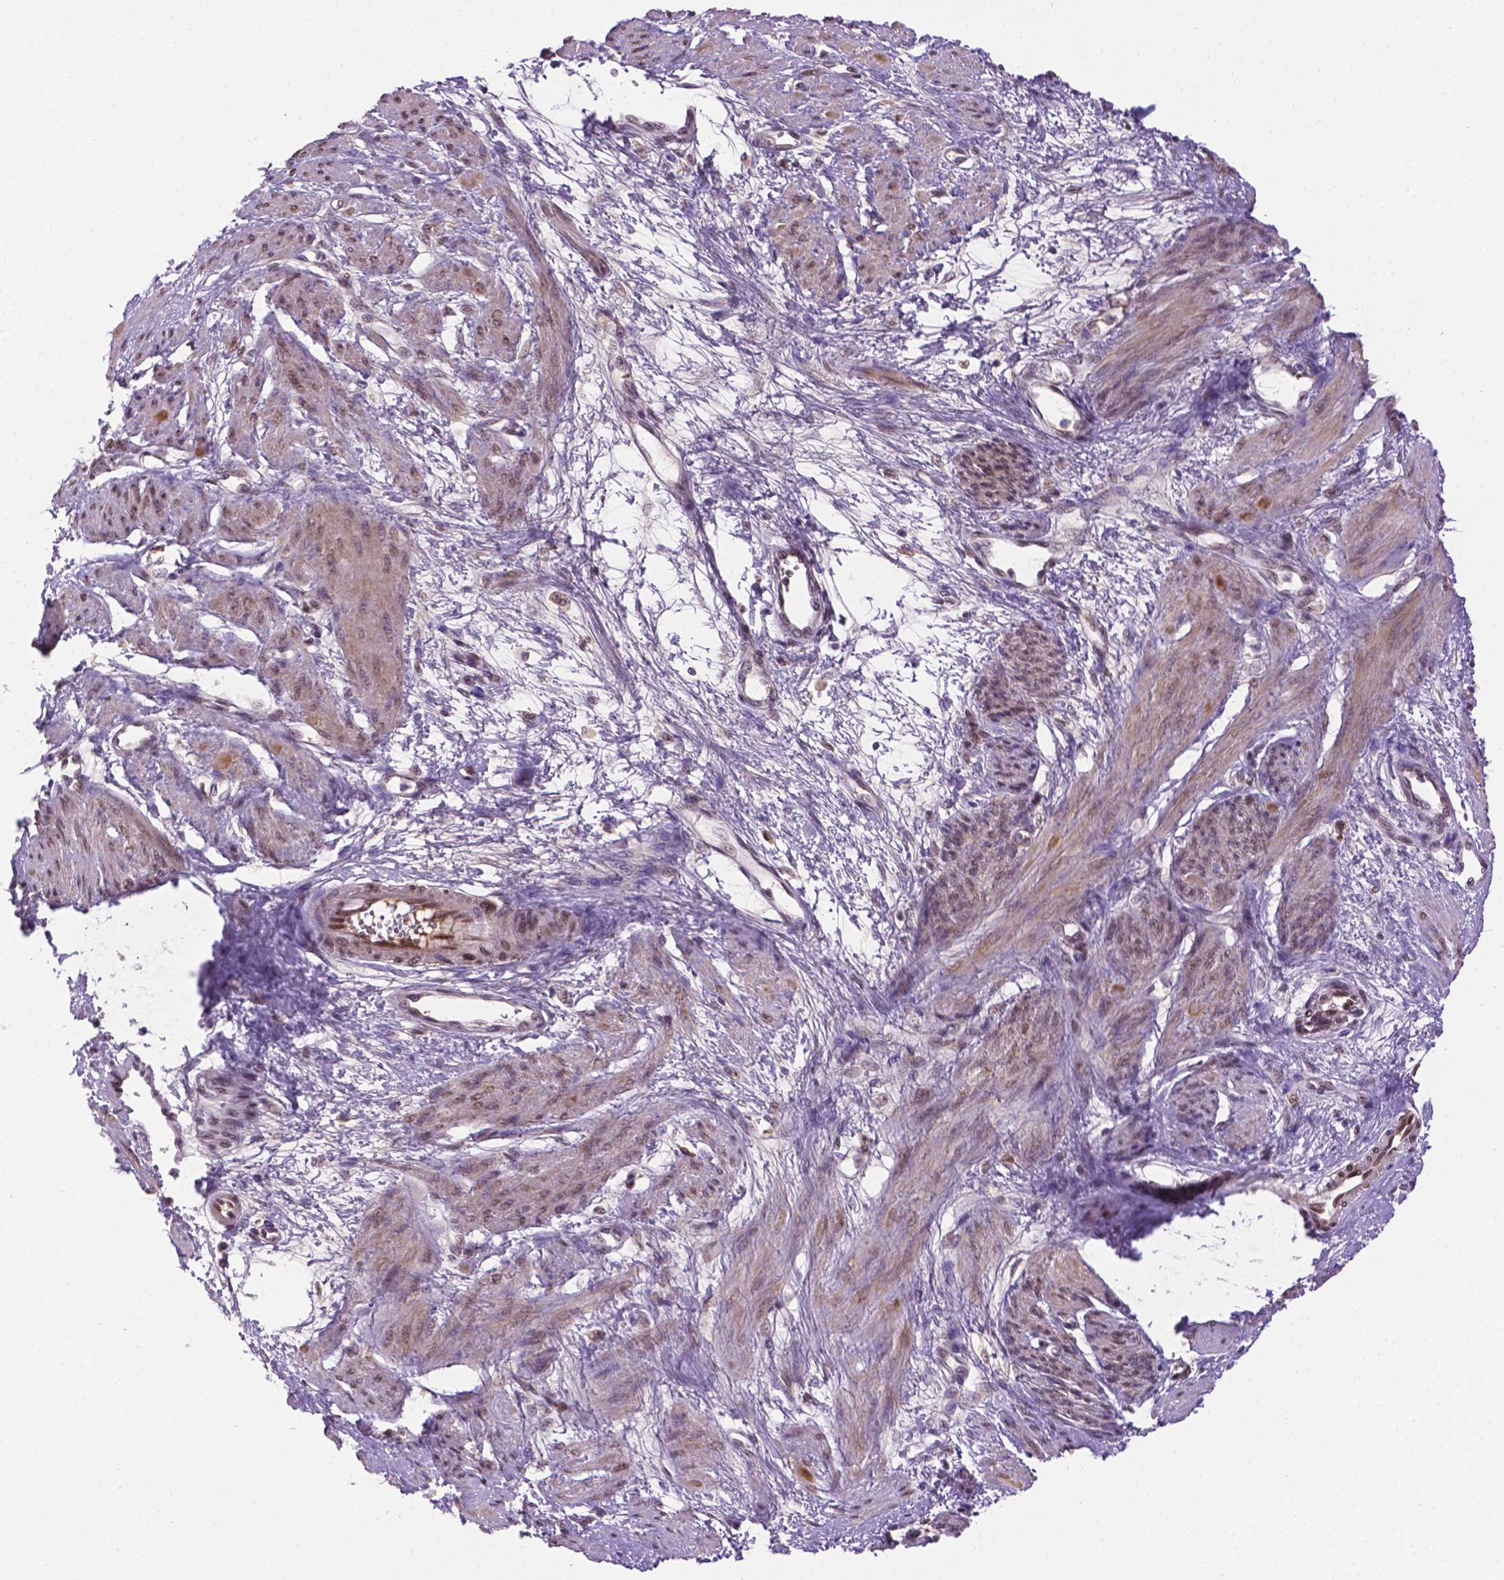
{"staining": {"intensity": "negative", "quantity": "none", "location": "none"}, "tissue": "smooth muscle", "cell_type": "Smooth muscle cells", "image_type": "normal", "snomed": [{"axis": "morphology", "description": "Normal tissue, NOS"}, {"axis": "topography", "description": "Smooth muscle"}, {"axis": "topography", "description": "Uterus"}], "caption": "Normal smooth muscle was stained to show a protein in brown. There is no significant staining in smooth muscle cells. (Brightfield microscopy of DAB immunohistochemistry at high magnification).", "gene": "ENSG00000289700", "patient": {"sex": "female", "age": 39}}